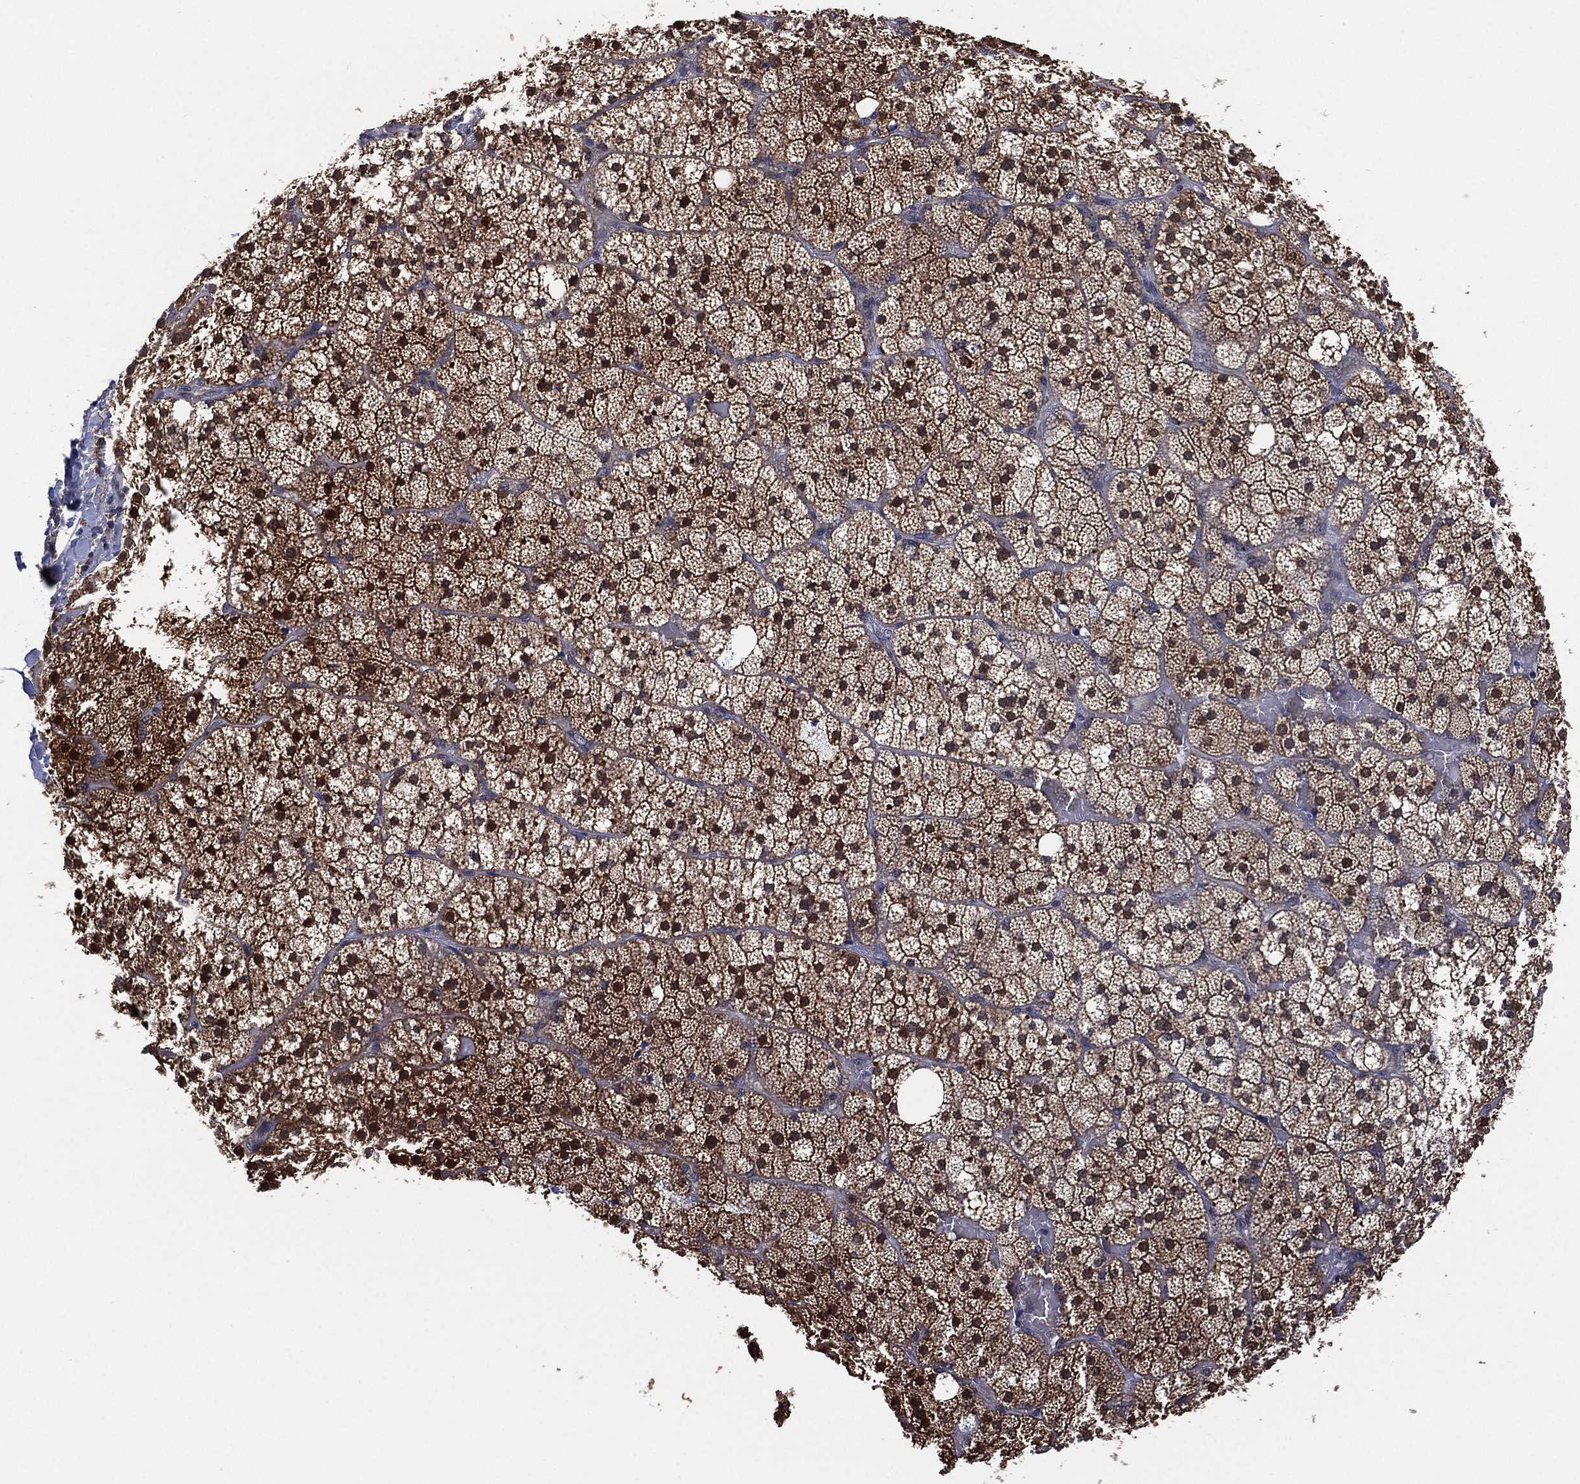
{"staining": {"intensity": "moderate", "quantity": ">75%", "location": "cytoplasmic/membranous,nuclear"}, "tissue": "adrenal gland", "cell_type": "Glandular cells", "image_type": "normal", "snomed": [{"axis": "morphology", "description": "Normal tissue, NOS"}, {"axis": "topography", "description": "Adrenal gland"}], "caption": "Moderate cytoplasmic/membranous,nuclear positivity is seen in about >75% of glandular cells in normal adrenal gland. (brown staining indicates protein expression, while blue staining denotes nuclei).", "gene": "SELENOO", "patient": {"sex": "male", "age": 53}}